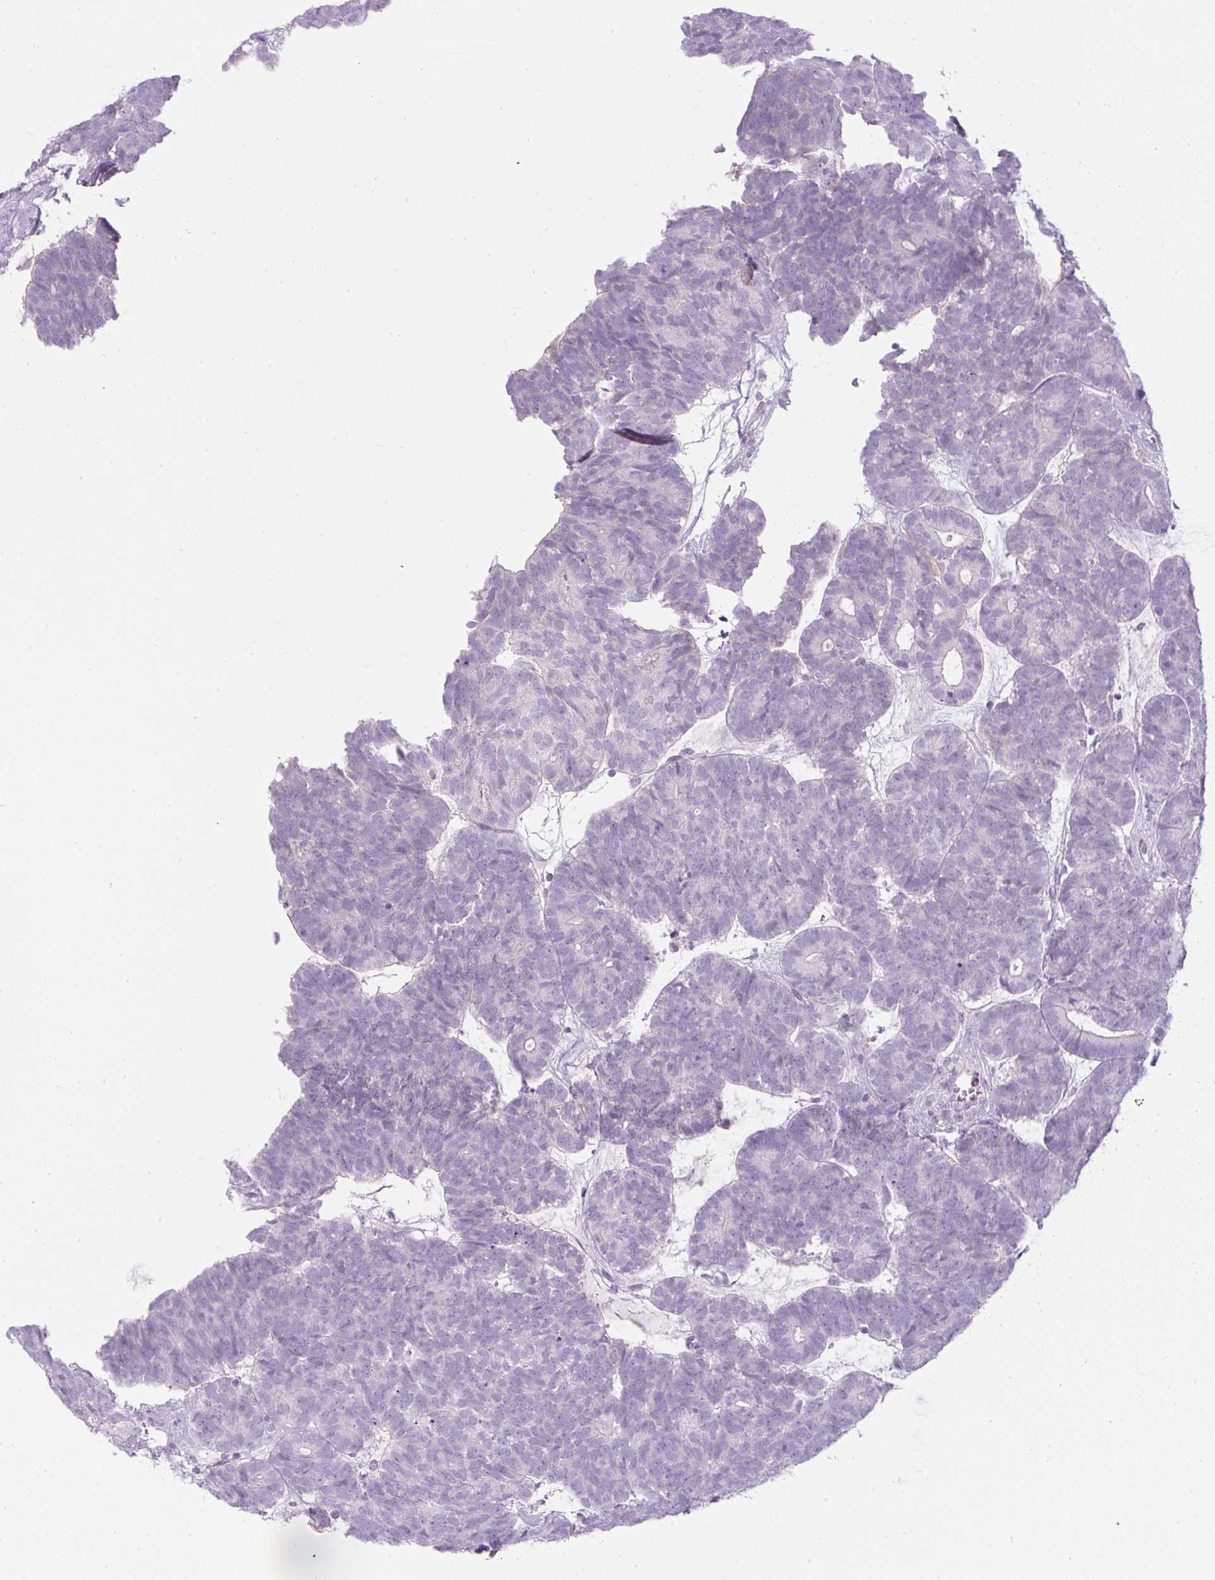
{"staining": {"intensity": "negative", "quantity": "none", "location": "none"}, "tissue": "head and neck cancer", "cell_type": "Tumor cells", "image_type": "cancer", "snomed": [{"axis": "morphology", "description": "Adenocarcinoma, NOS"}, {"axis": "topography", "description": "Head-Neck"}], "caption": "Immunohistochemistry (IHC) of human head and neck cancer (adenocarcinoma) demonstrates no expression in tumor cells. The staining was performed using DAB to visualize the protein expression in brown, while the nuclei were stained in blue with hematoxylin (Magnification: 20x).", "gene": "FGFBP3", "patient": {"sex": "female", "age": 81}}